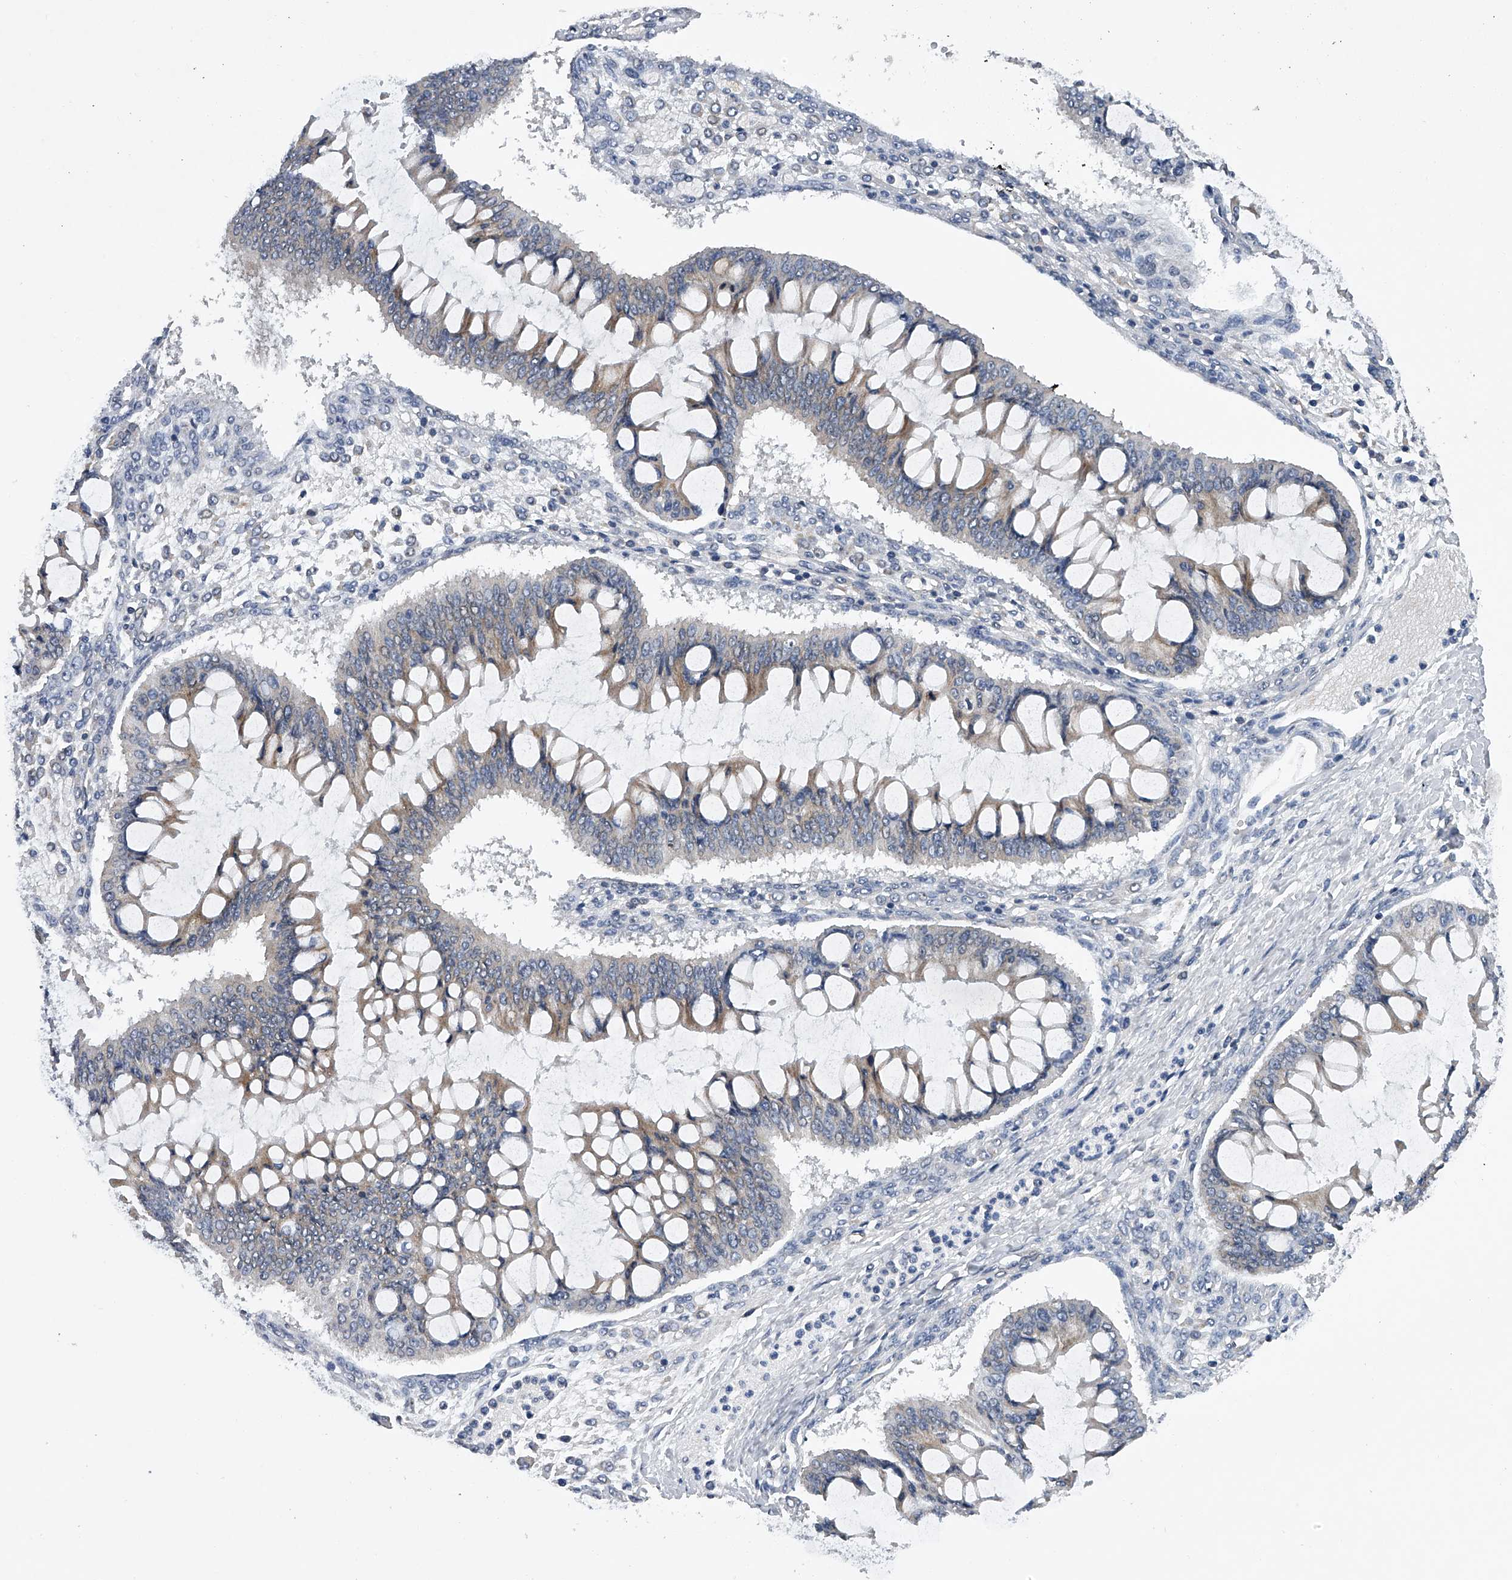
{"staining": {"intensity": "weak", "quantity": "<25%", "location": "cytoplasmic/membranous"}, "tissue": "ovarian cancer", "cell_type": "Tumor cells", "image_type": "cancer", "snomed": [{"axis": "morphology", "description": "Cystadenocarcinoma, mucinous, NOS"}, {"axis": "topography", "description": "Ovary"}], "caption": "Tumor cells are negative for protein expression in human ovarian cancer (mucinous cystadenocarcinoma).", "gene": "RNF5", "patient": {"sex": "female", "age": 73}}